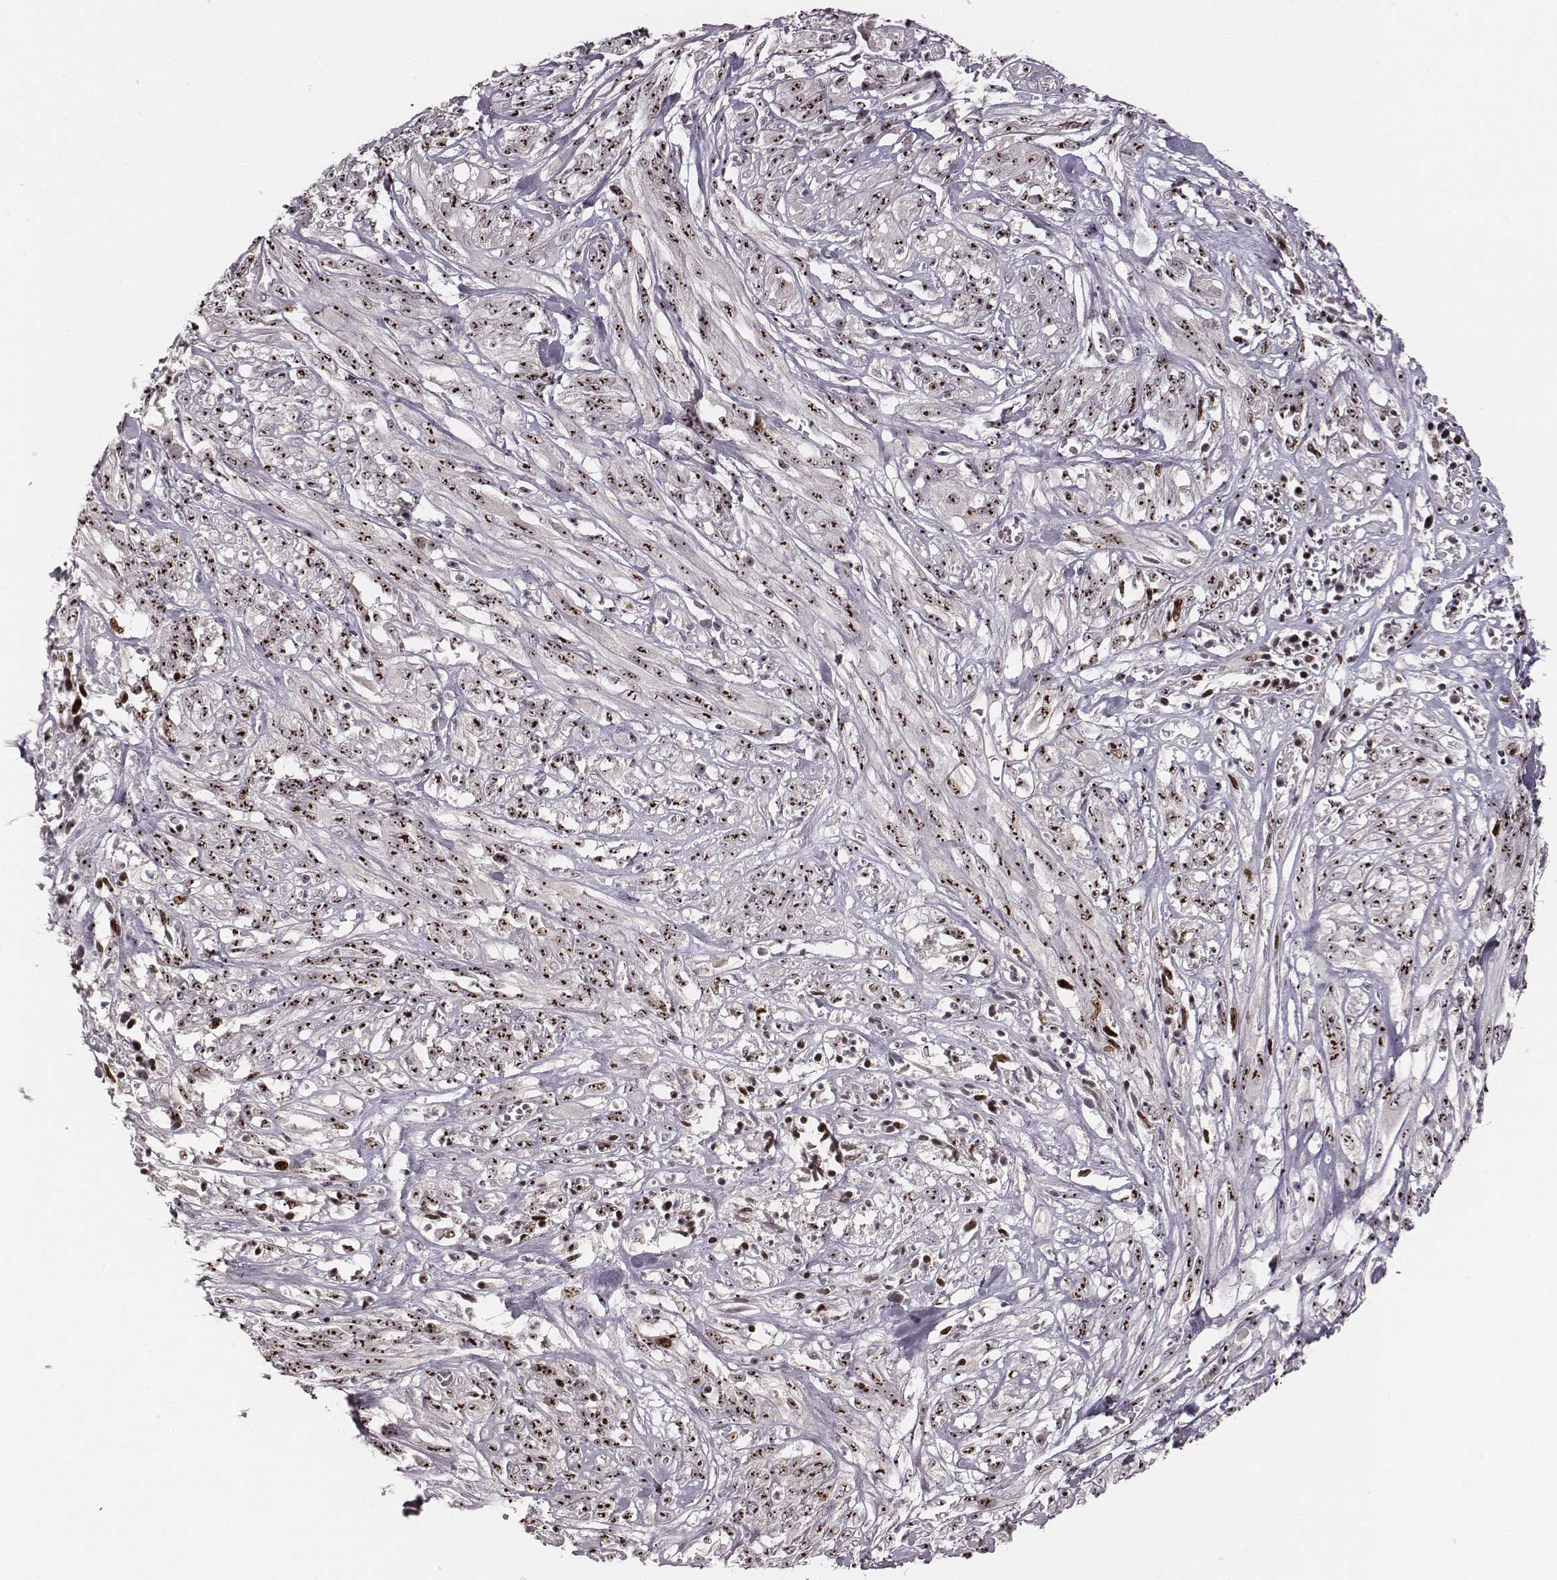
{"staining": {"intensity": "moderate", "quantity": ">75%", "location": "nuclear"}, "tissue": "melanoma", "cell_type": "Tumor cells", "image_type": "cancer", "snomed": [{"axis": "morphology", "description": "Malignant melanoma, NOS"}, {"axis": "topography", "description": "Skin"}], "caption": "Immunohistochemical staining of human malignant melanoma reveals moderate nuclear protein expression in about >75% of tumor cells.", "gene": "NOP56", "patient": {"sex": "female", "age": 91}}